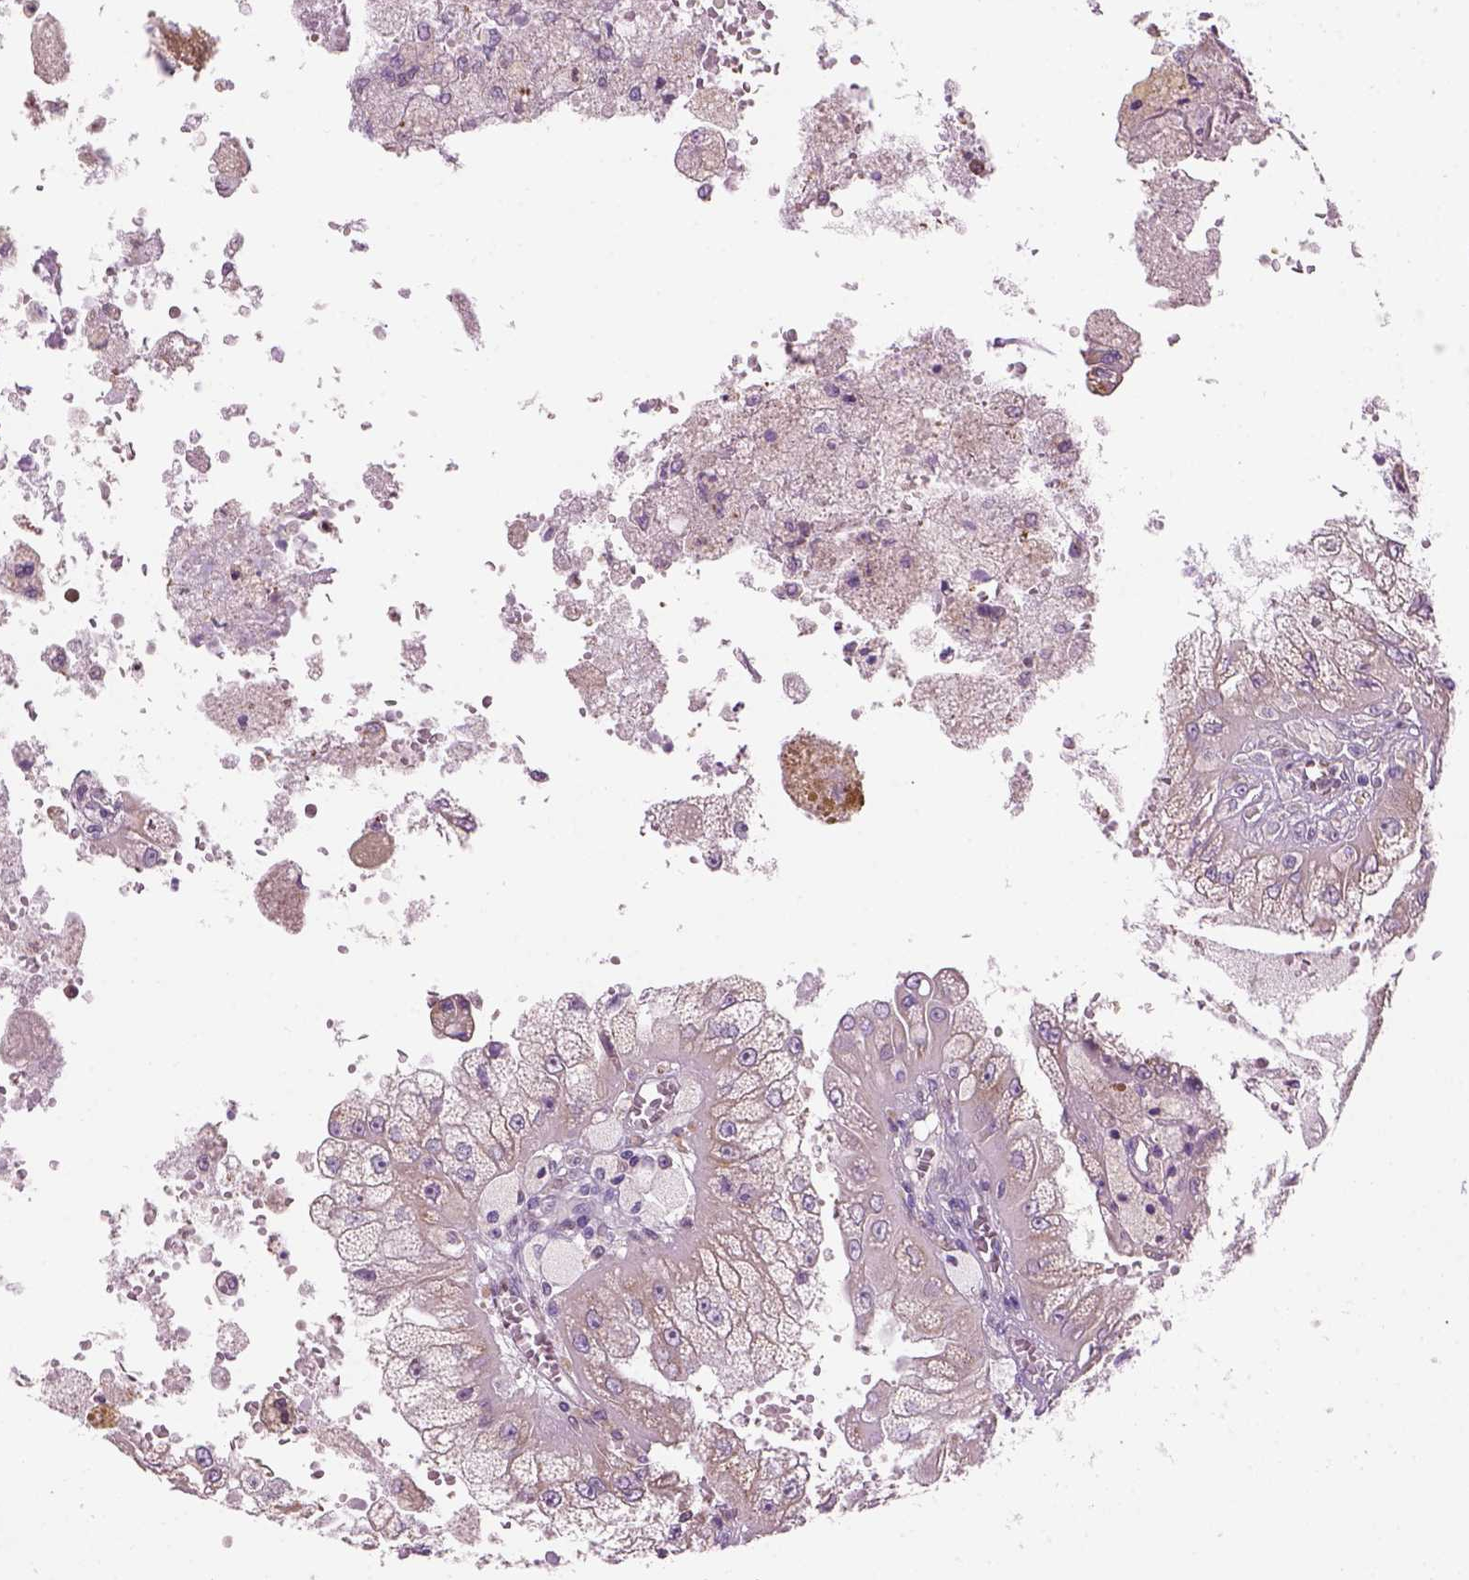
{"staining": {"intensity": "weak", "quantity": "<25%", "location": "cytoplasmic/membranous"}, "tissue": "renal cancer", "cell_type": "Tumor cells", "image_type": "cancer", "snomed": [{"axis": "morphology", "description": "Adenocarcinoma, NOS"}, {"axis": "topography", "description": "Kidney"}], "caption": "DAB (3,3'-diaminobenzidine) immunohistochemical staining of human renal cancer (adenocarcinoma) demonstrates no significant expression in tumor cells.", "gene": "CD84", "patient": {"sex": "male", "age": 58}}